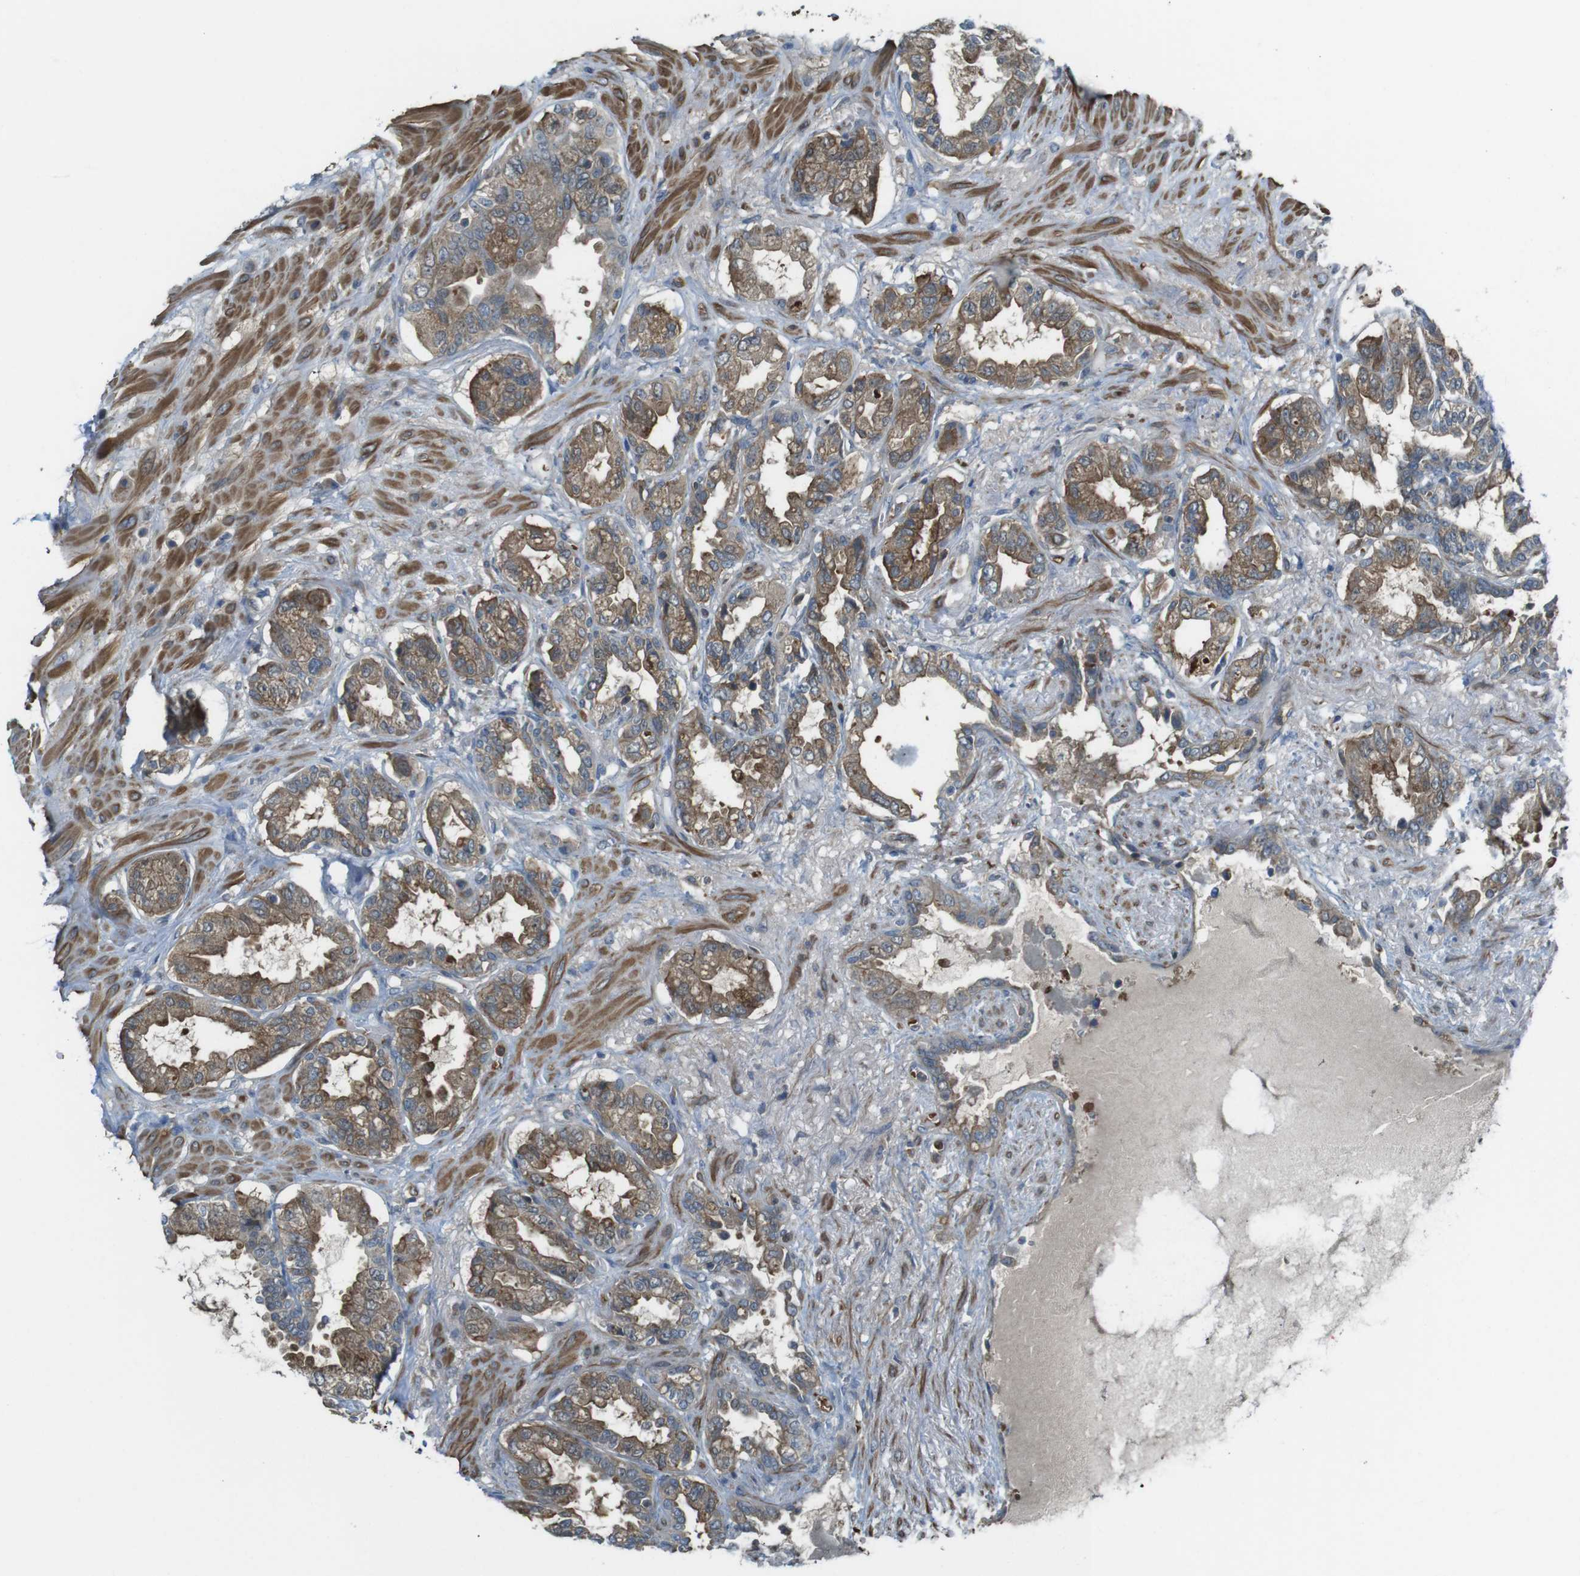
{"staining": {"intensity": "moderate", "quantity": ">75%", "location": "cytoplasmic/membranous"}, "tissue": "seminal vesicle", "cell_type": "Glandular cells", "image_type": "normal", "snomed": [{"axis": "morphology", "description": "Normal tissue, NOS"}, {"axis": "topography", "description": "Seminal veicle"}], "caption": "Seminal vesicle stained with DAB (3,3'-diaminobenzidine) immunohistochemistry shows medium levels of moderate cytoplasmic/membranous positivity in approximately >75% of glandular cells. Using DAB (3,3'-diaminobenzidine) (brown) and hematoxylin (blue) stains, captured at high magnification using brightfield microscopy.", "gene": "LRRC3B", "patient": {"sex": "male", "age": 61}}